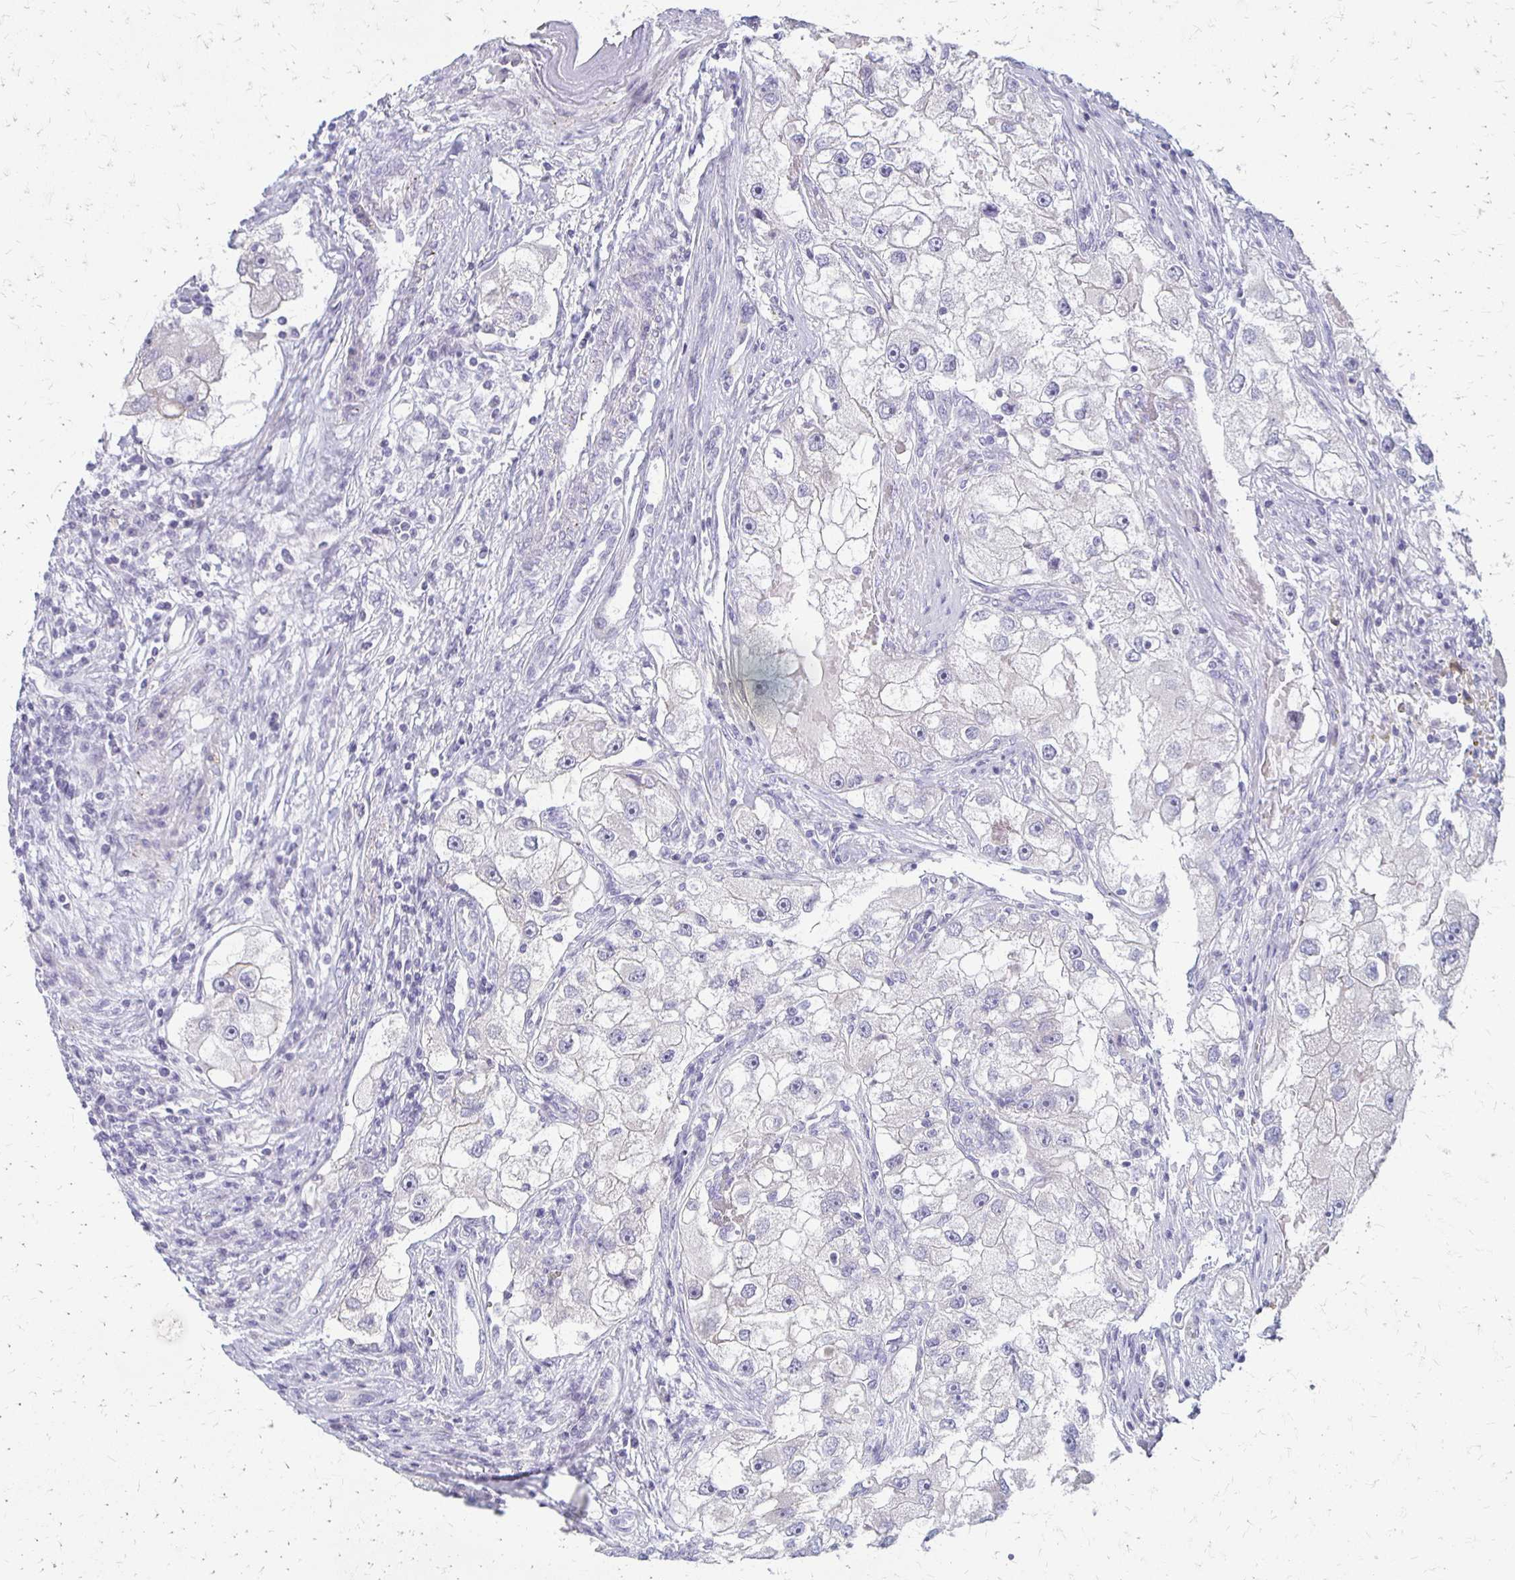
{"staining": {"intensity": "negative", "quantity": "none", "location": "none"}, "tissue": "renal cancer", "cell_type": "Tumor cells", "image_type": "cancer", "snomed": [{"axis": "morphology", "description": "Adenocarcinoma, NOS"}, {"axis": "topography", "description": "Kidney"}], "caption": "Immunohistochemistry of renal adenocarcinoma exhibits no positivity in tumor cells.", "gene": "RHOC", "patient": {"sex": "male", "age": 63}}